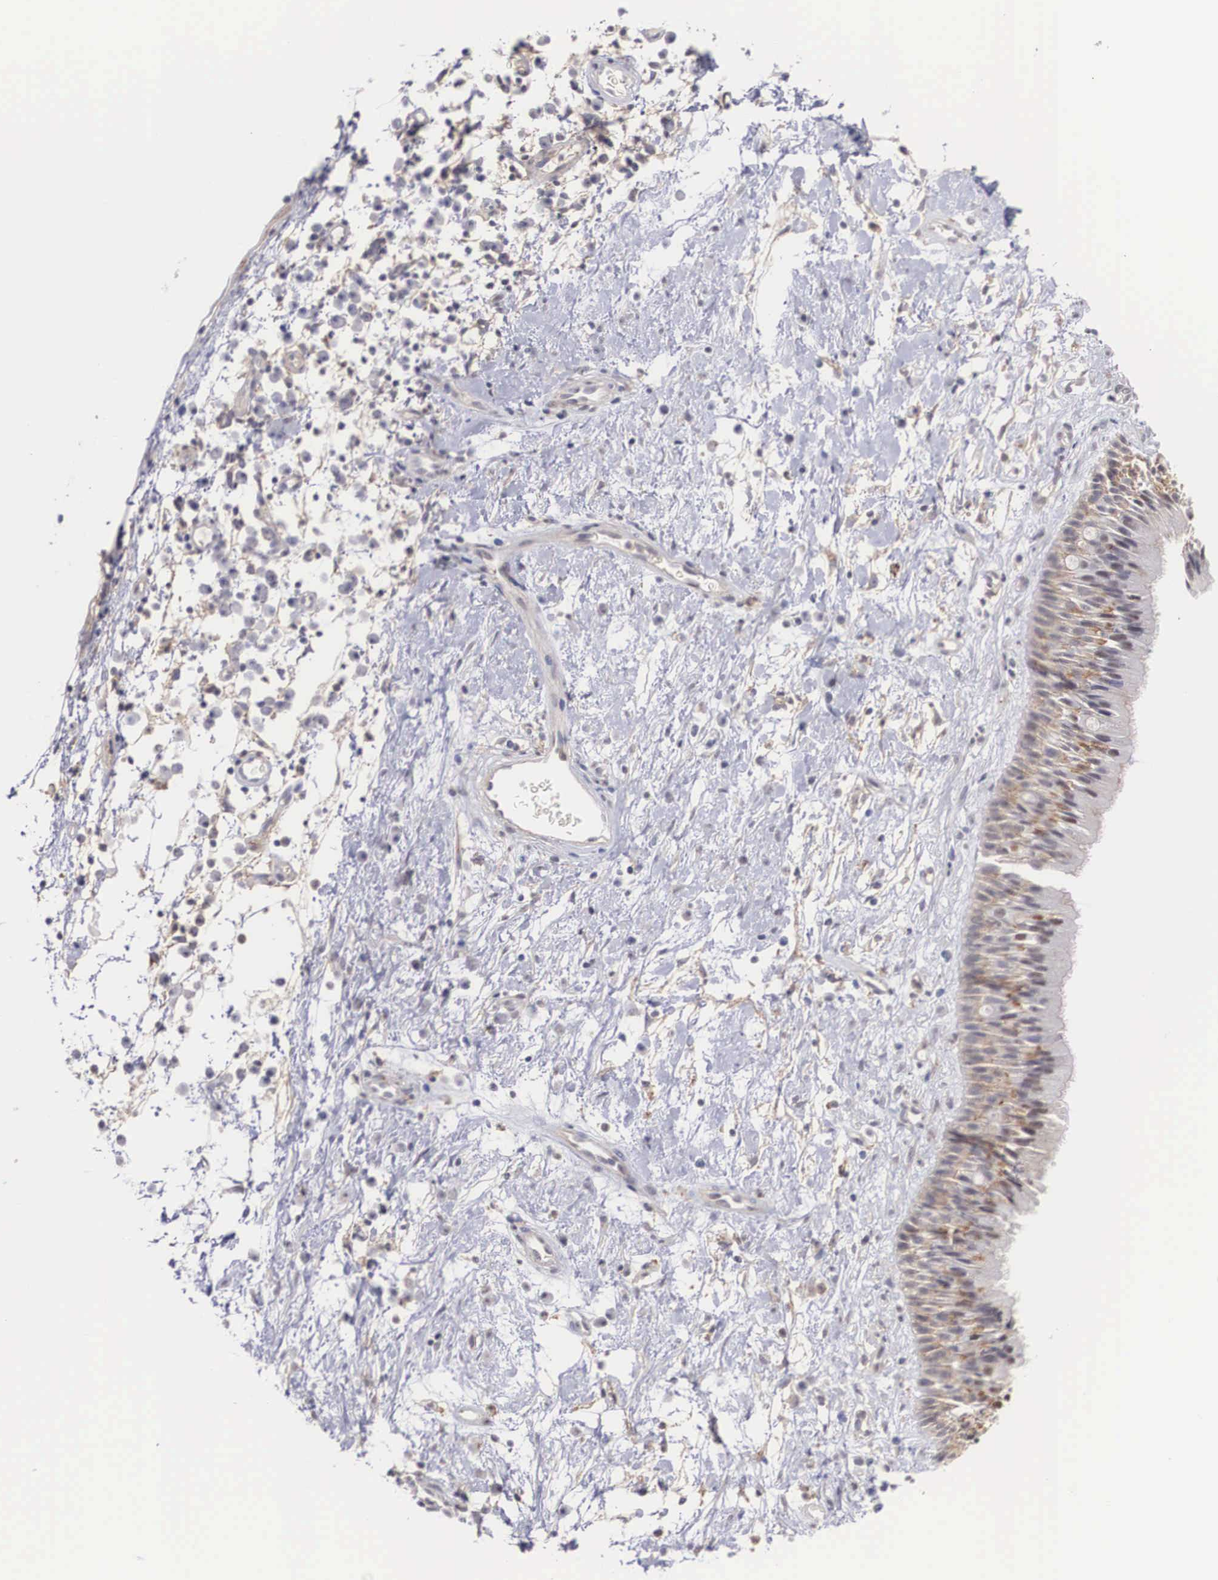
{"staining": {"intensity": "weak", "quantity": "25%-75%", "location": "cytoplasmic/membranous,nuclear"}, "tissue": "nasopharynx", "cell_type": "Respiratory epithelial cells", "image_type": "normal", "snomed": [{"axis": "morphology", "description": "Normal tissue, NOS"}, {"axis": "topography", "description": "Nasopharynx"}], "caption": "Immunohistochemical staining of normal nasopharynx displays low levels of weak cytoplasmic/membranous,nuclear positivity in about 25%-75% of respiratory epithelial cells. Nuclei are stained in blue.", "gene": "NR4A2", "patient": {"sex": "male", "age": 13}}